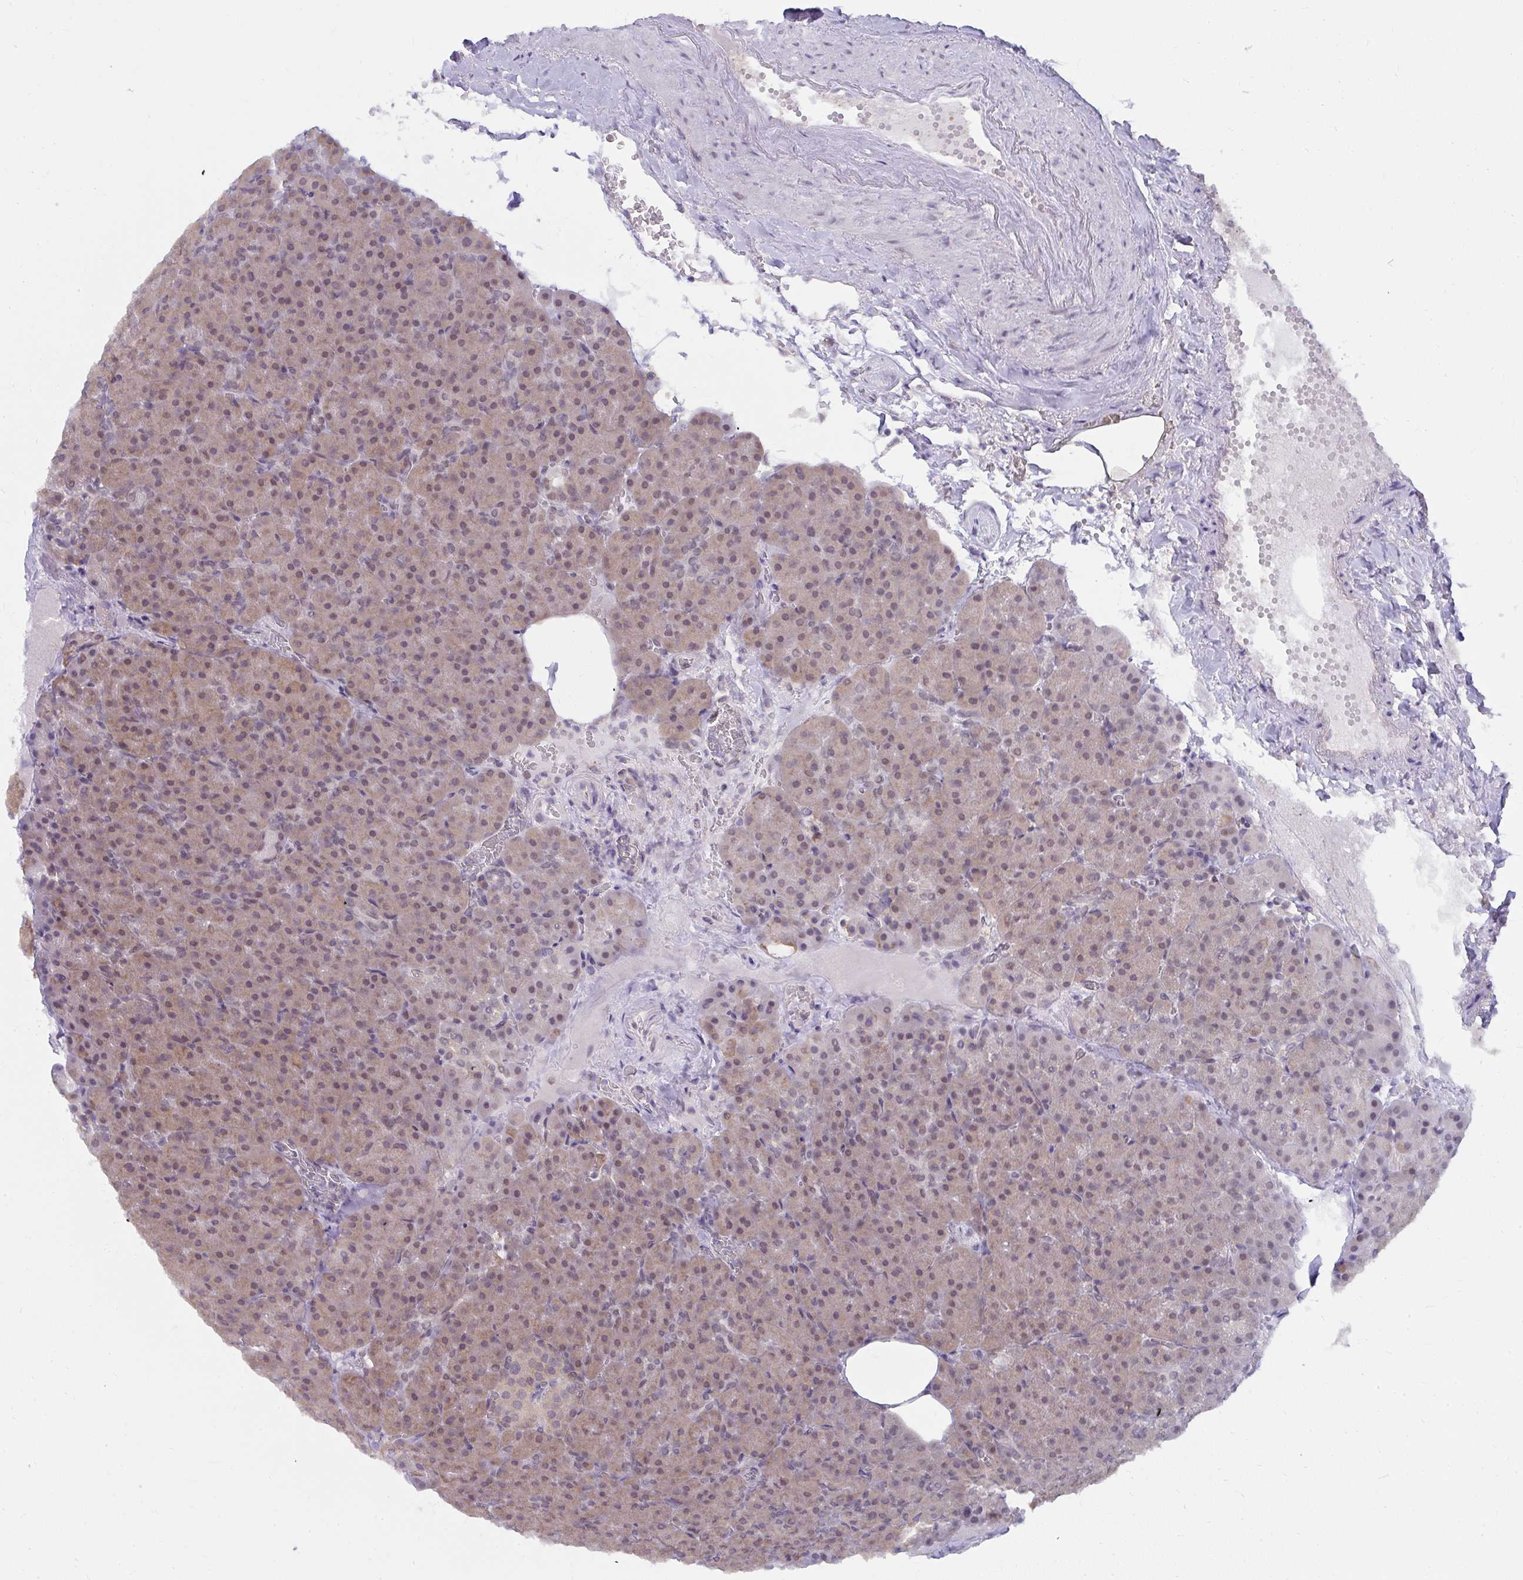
{"staining": {"intensity": "weak", "quantity": ">75%", "location": "cytoplasmic/membranous,nuclear"}, "tissue": "pancreas", "cell_type": "Exocrine glandular cells", "image_type": "normal", "snomed": [{"axis": "morphology", "description": "Normal tissue, NOS"}, {"axis": "topography", "description": "Pancreas"}], "caption": "Normal pancreas shows weak cytoplasmic/membranous,nuclear expression in about >75% of exocrine glandular cells (Brightfield microscopy of DAB IHC at high magnification)..", "gene": "NMNAT1", "patient": {"sex": "female", "age": 74}}